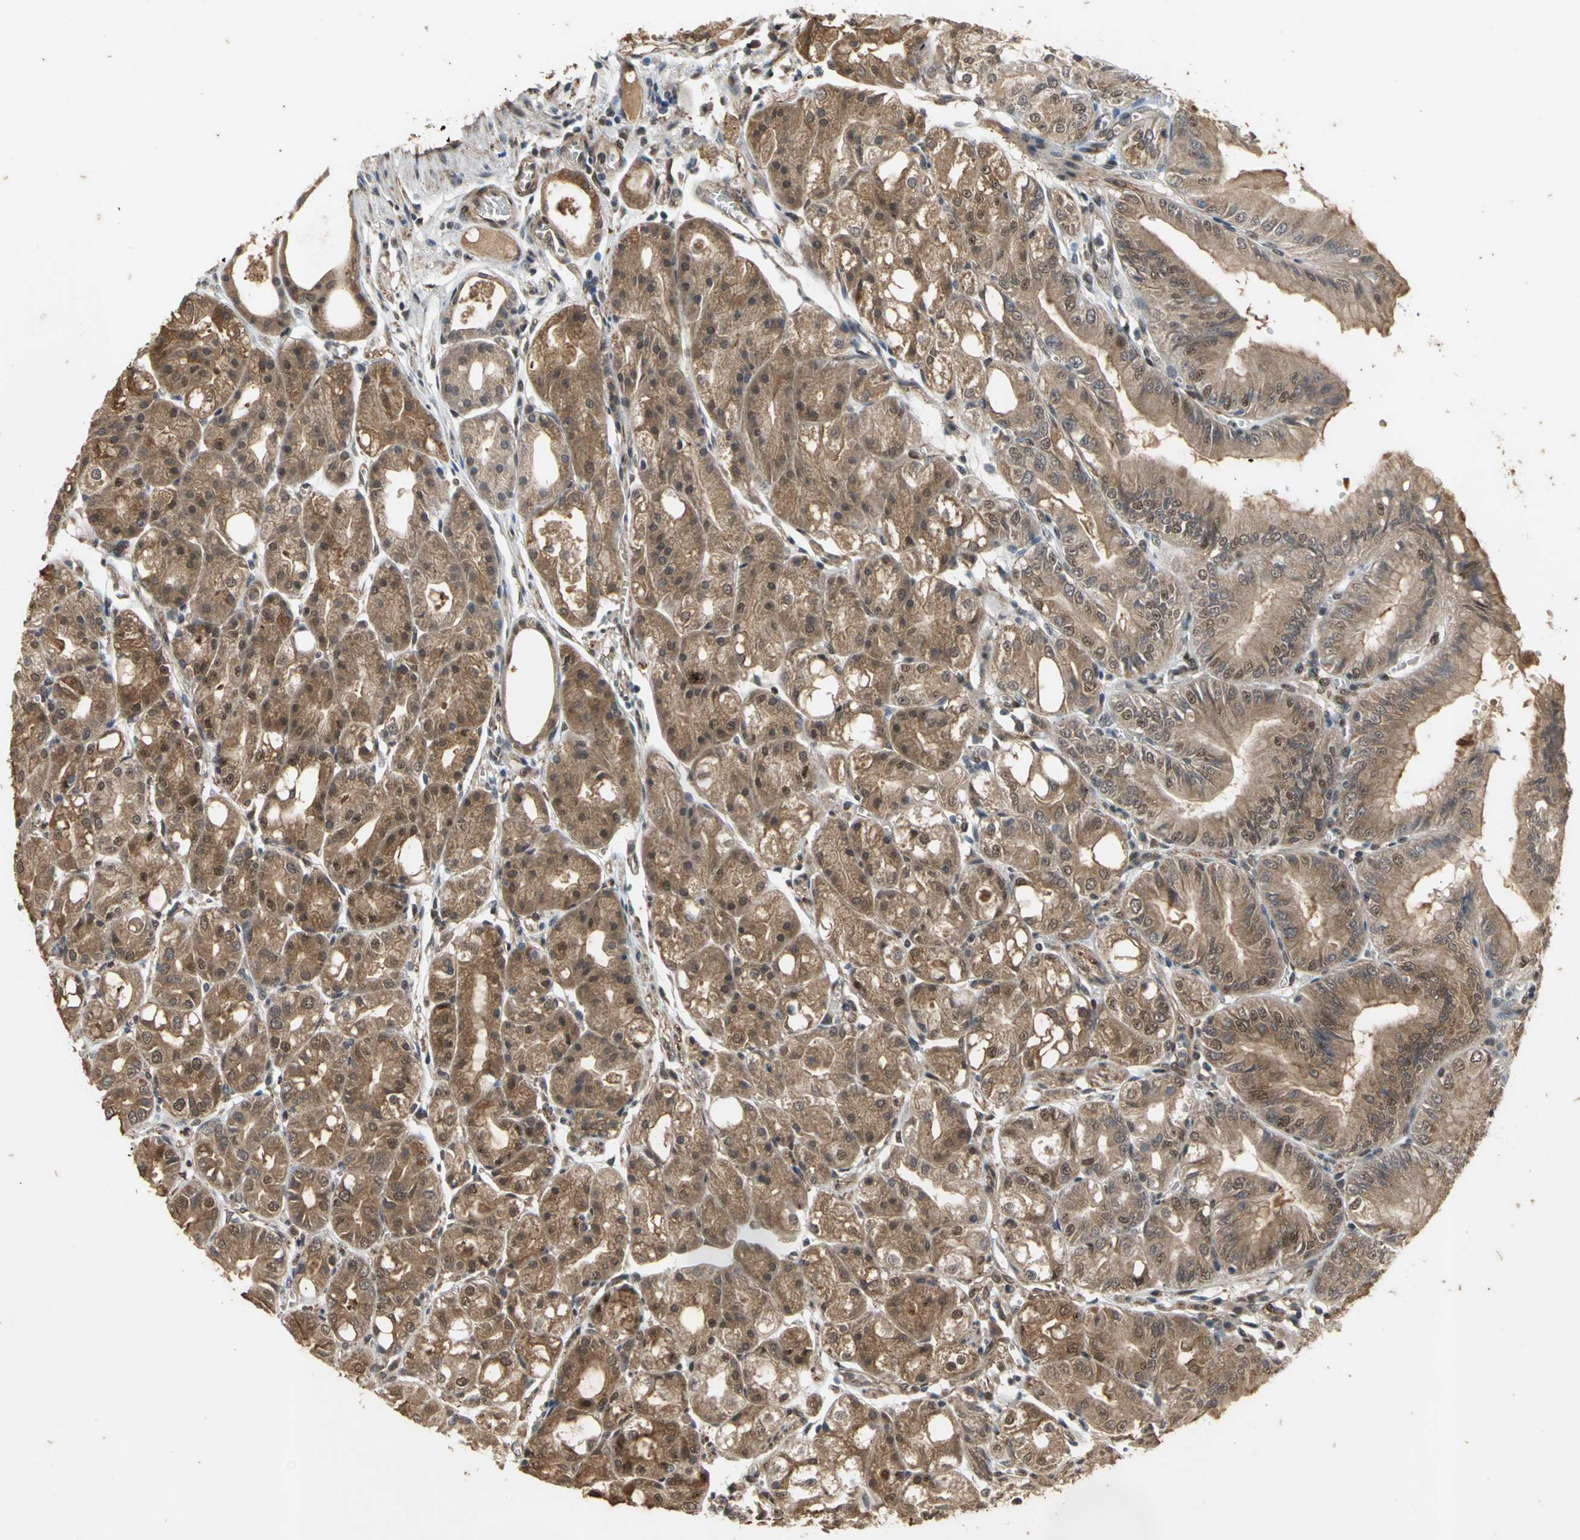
{"staining": {"intensity": "moderate", "quantity": "25%-75%", "location": "cytoplasmic/membranous"}, "tissue": "stomach", "cell_type": "Glandular cells", "image_type": "normal", "snomed": [{"axis": "morphology", "description": "Normal tissue, NOS"}, {"axis": "topography", "description": "Stomach, lower"}], "caption": "DAB (3,3'-diaminobenzidine) immunohistochemical staining of benign human stomach demonstrates moderate cytoplasmic/membranous protein positivity in approximately 25%-75% of glandular cells.", "gene": "NOTCH3", "patient": {"sex": "male", "age": 71}}